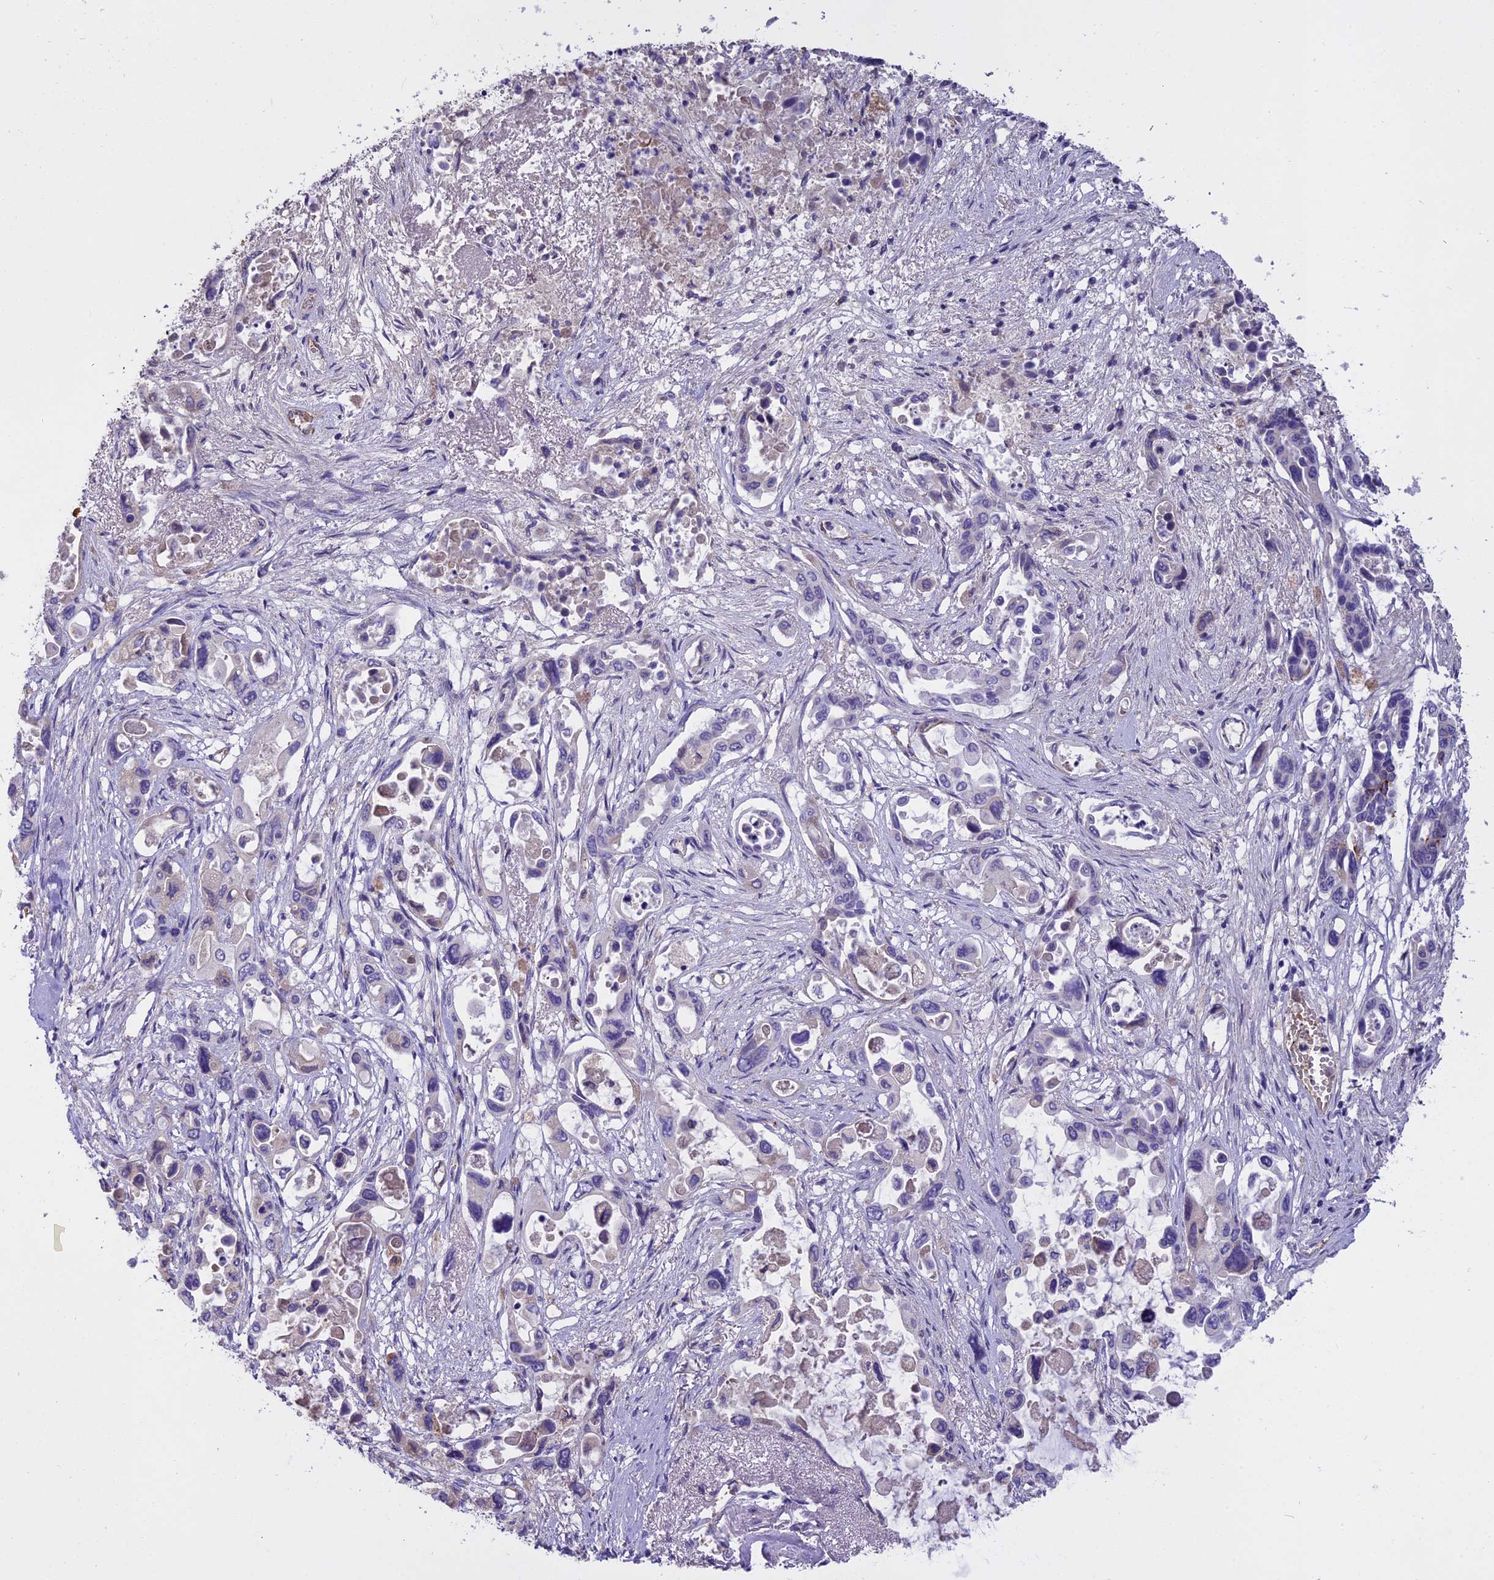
{"staining": {"intensity": "negative", "quantity": "none", "location": "none"}, "tissue": "pancreatic cancer", "cell_type": "Tumor cells", "image_type": "cancer", "snomed": [{"axis": "morphology", "description": "Adenocarcinoma, NOS"}, {"axis": "topography", "description": "Pancreas"}], "caption": "Histopathology image shows no significant protein positivity in tumor cells of pancreatic cancer (adenocarcinoma).", "gene": "WFDC2", "patient": {"sex": "male", "age": 92}}